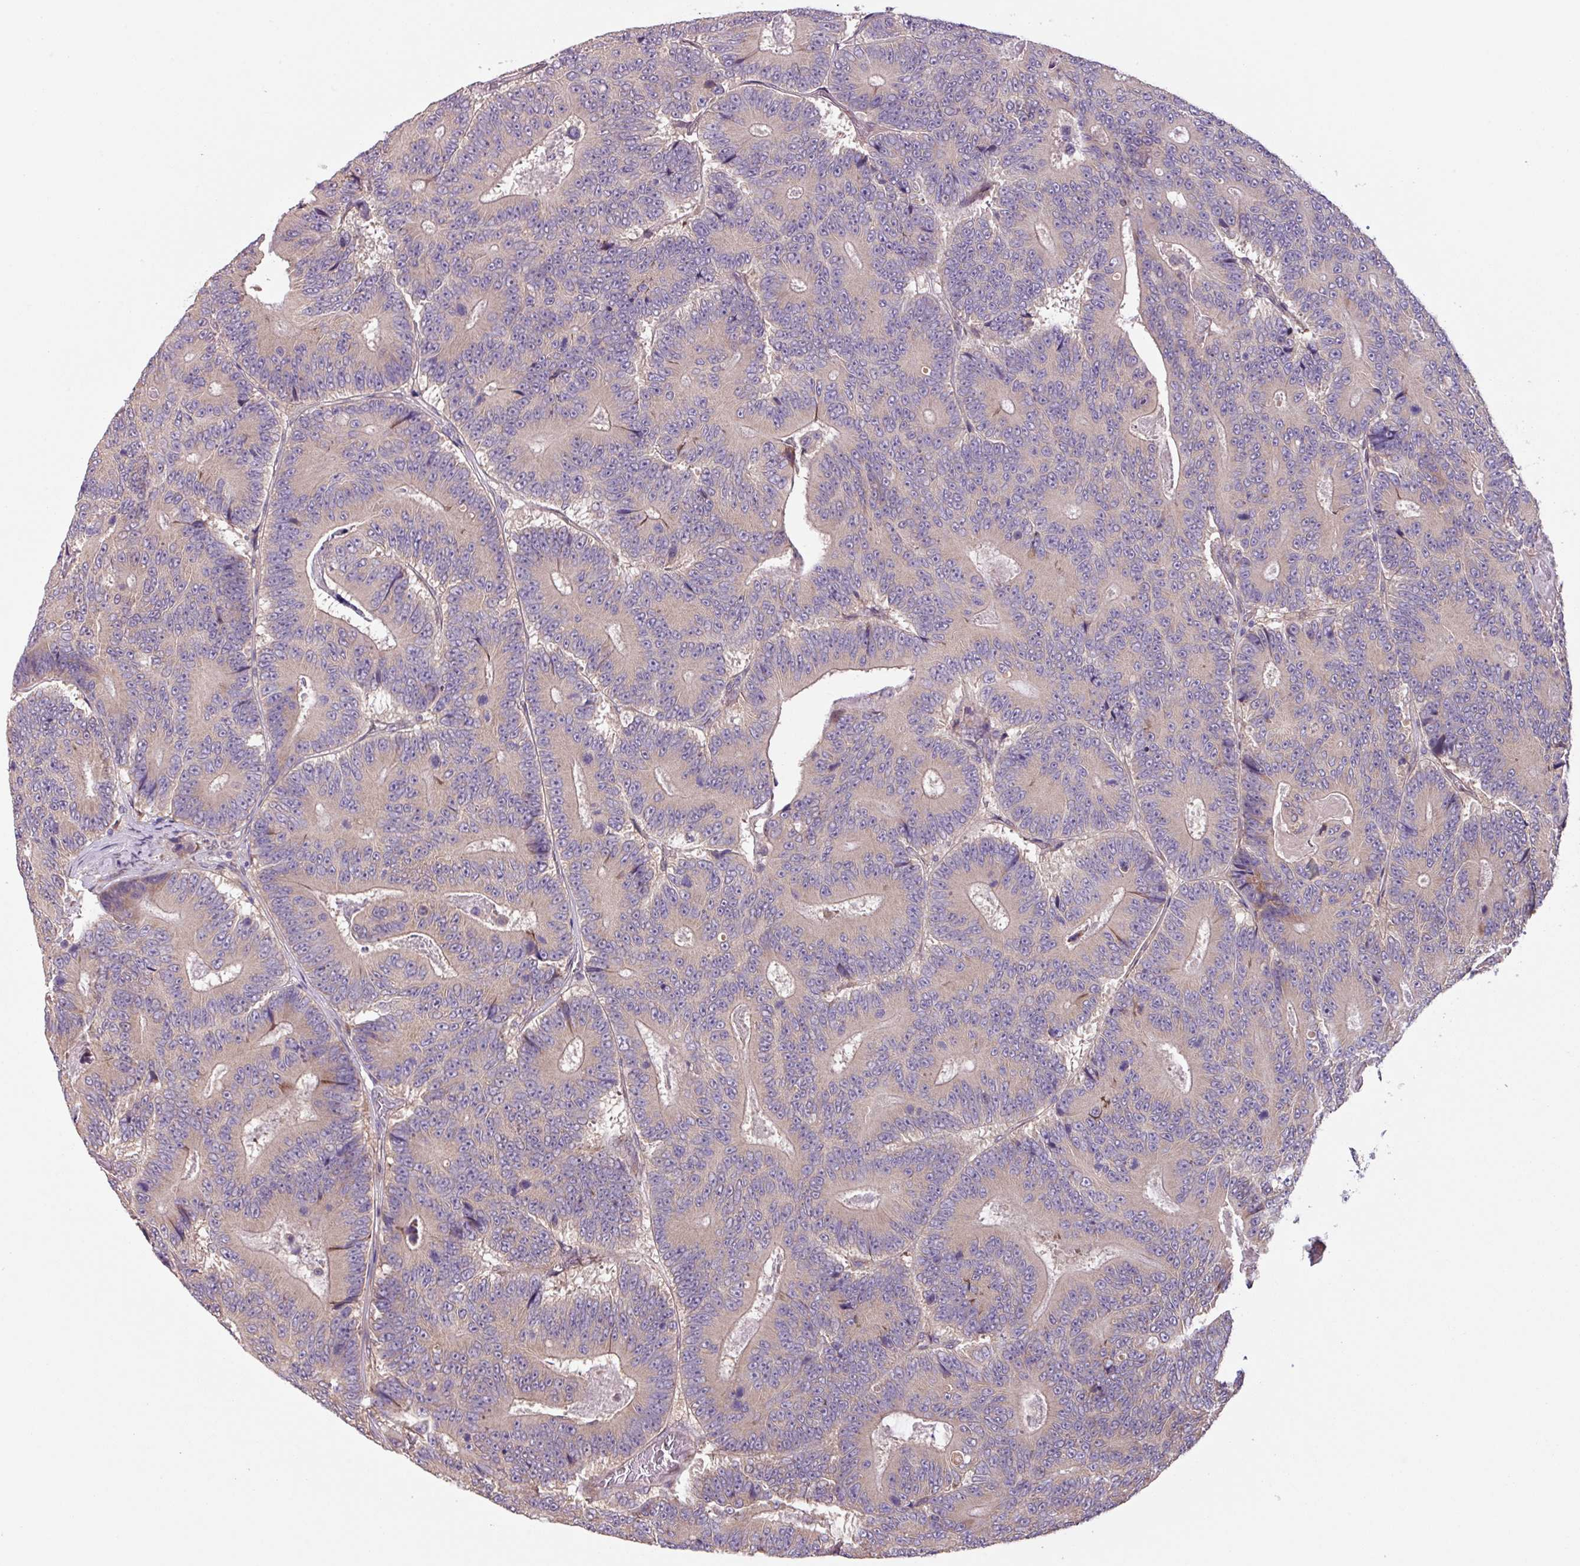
{"staining": {"intensity": "weak", "quantity": "25%-75%", "location": "cytoplasmic/membranous"}, "tissue": "colorectal cancer", "cell_type": "Tumor cells", "image_type": "cancer", "snomed": [{"axis": "morphology", "description": "Adenocarcinoma, NOS"}, {"axis": "topography", "description": "Colon"}], "caption": "Colorectal cancer (adenocarcinoma) tissue reveals weak cytoplasmic/membranous staining in about 25%-75% of tumor cells", "gene": "C20orf27", "patient": {"sex": "male", "age": 83}}